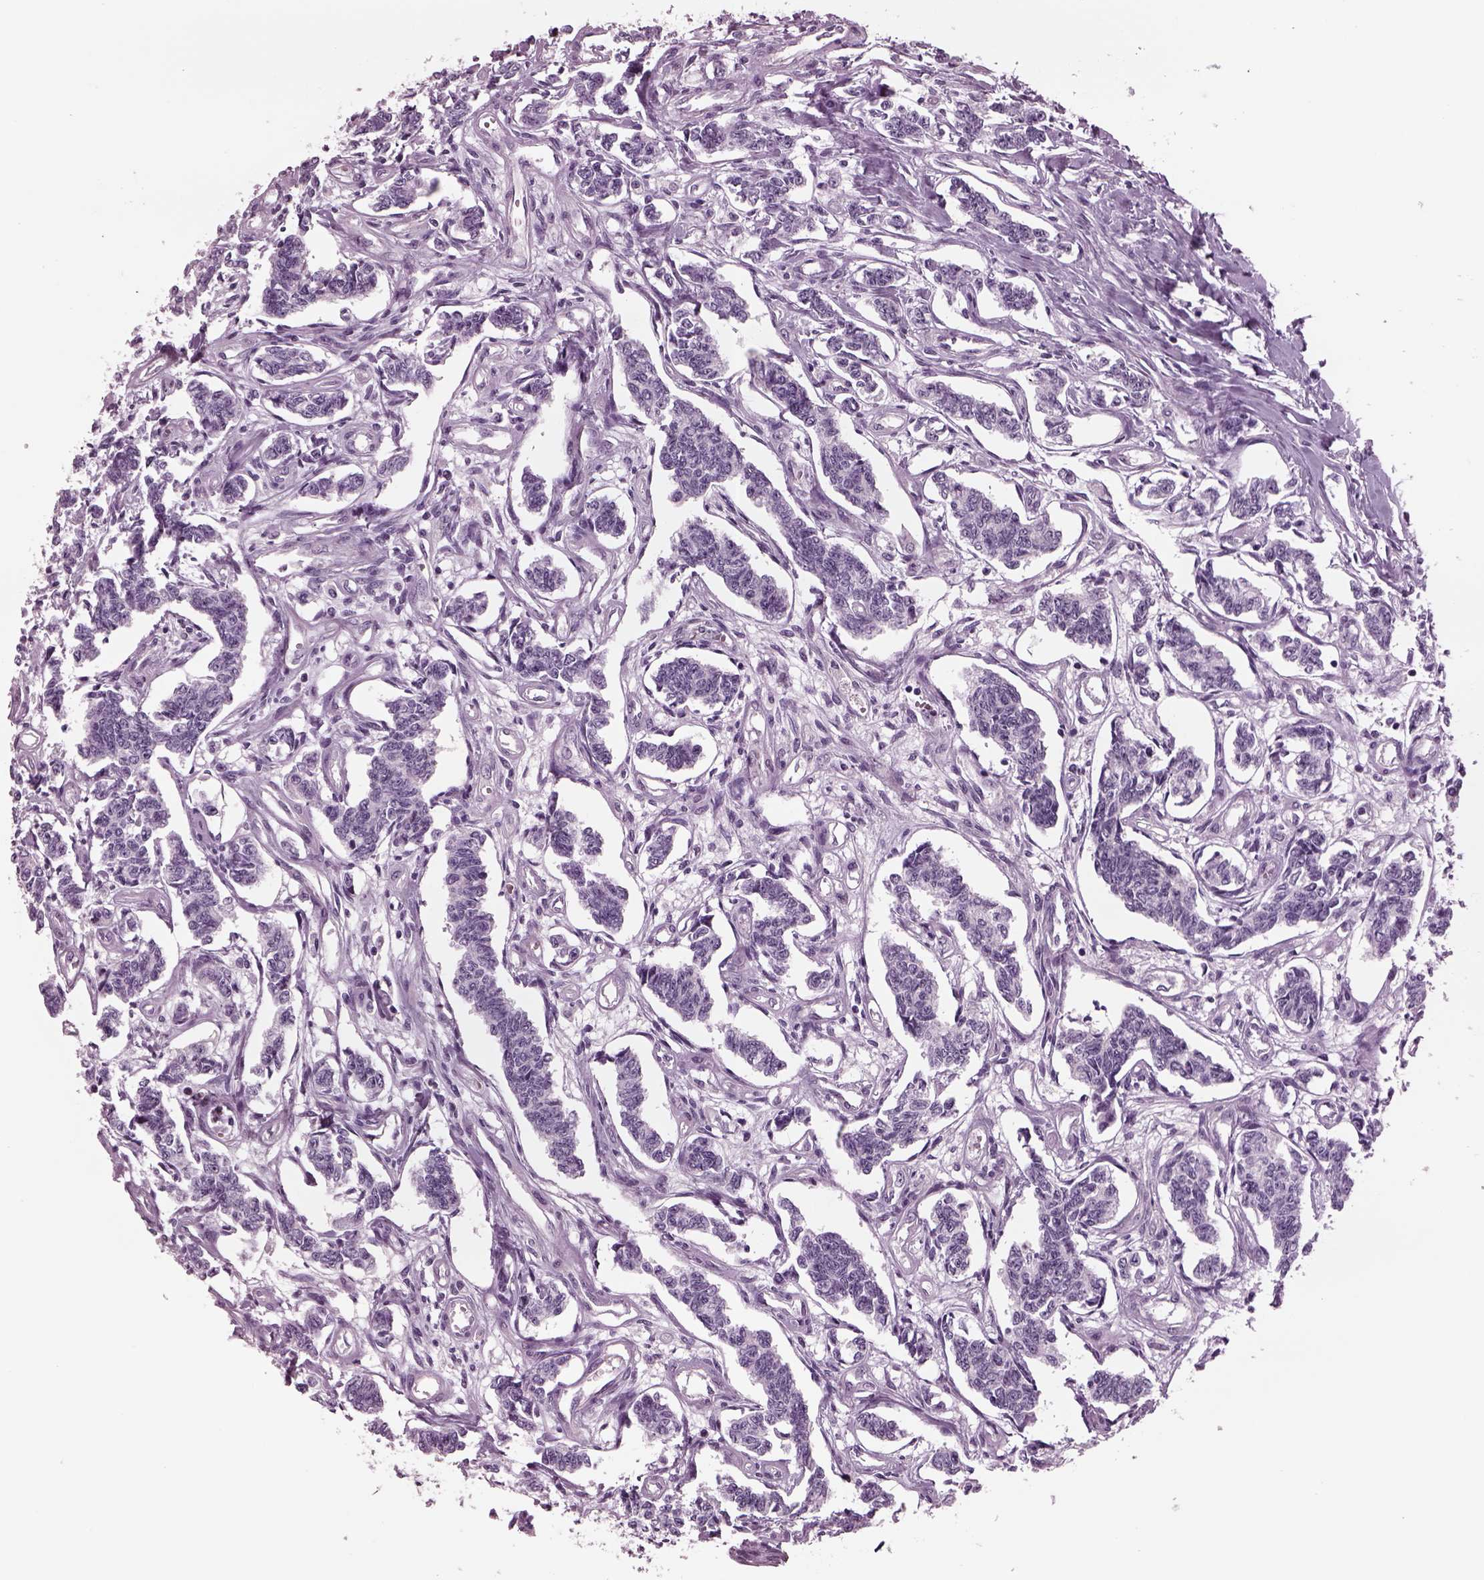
{"staining": {"intensity": "negative", "quantity": "none", "location": "none"}, "tissue": "carcinoid", "cell_type": "Tumor cells", "image_type": "cancer", "snomed": [{"axis": "morphology", "description": "Carcinoid, malignant, NOS"}, {"axis": "topography", "description": "Kidney"}], "caption": "Image shows no protein positivity in tumor cells of carcinoid (malignant) tissue. The staining is performed using DAB (3,3'-diaminobenzidine) brown chromogen with nuclei counter-stained in using hematoxylin.", "gene": "TPPP2", "patient": {"sex": "female", "age": 41}}